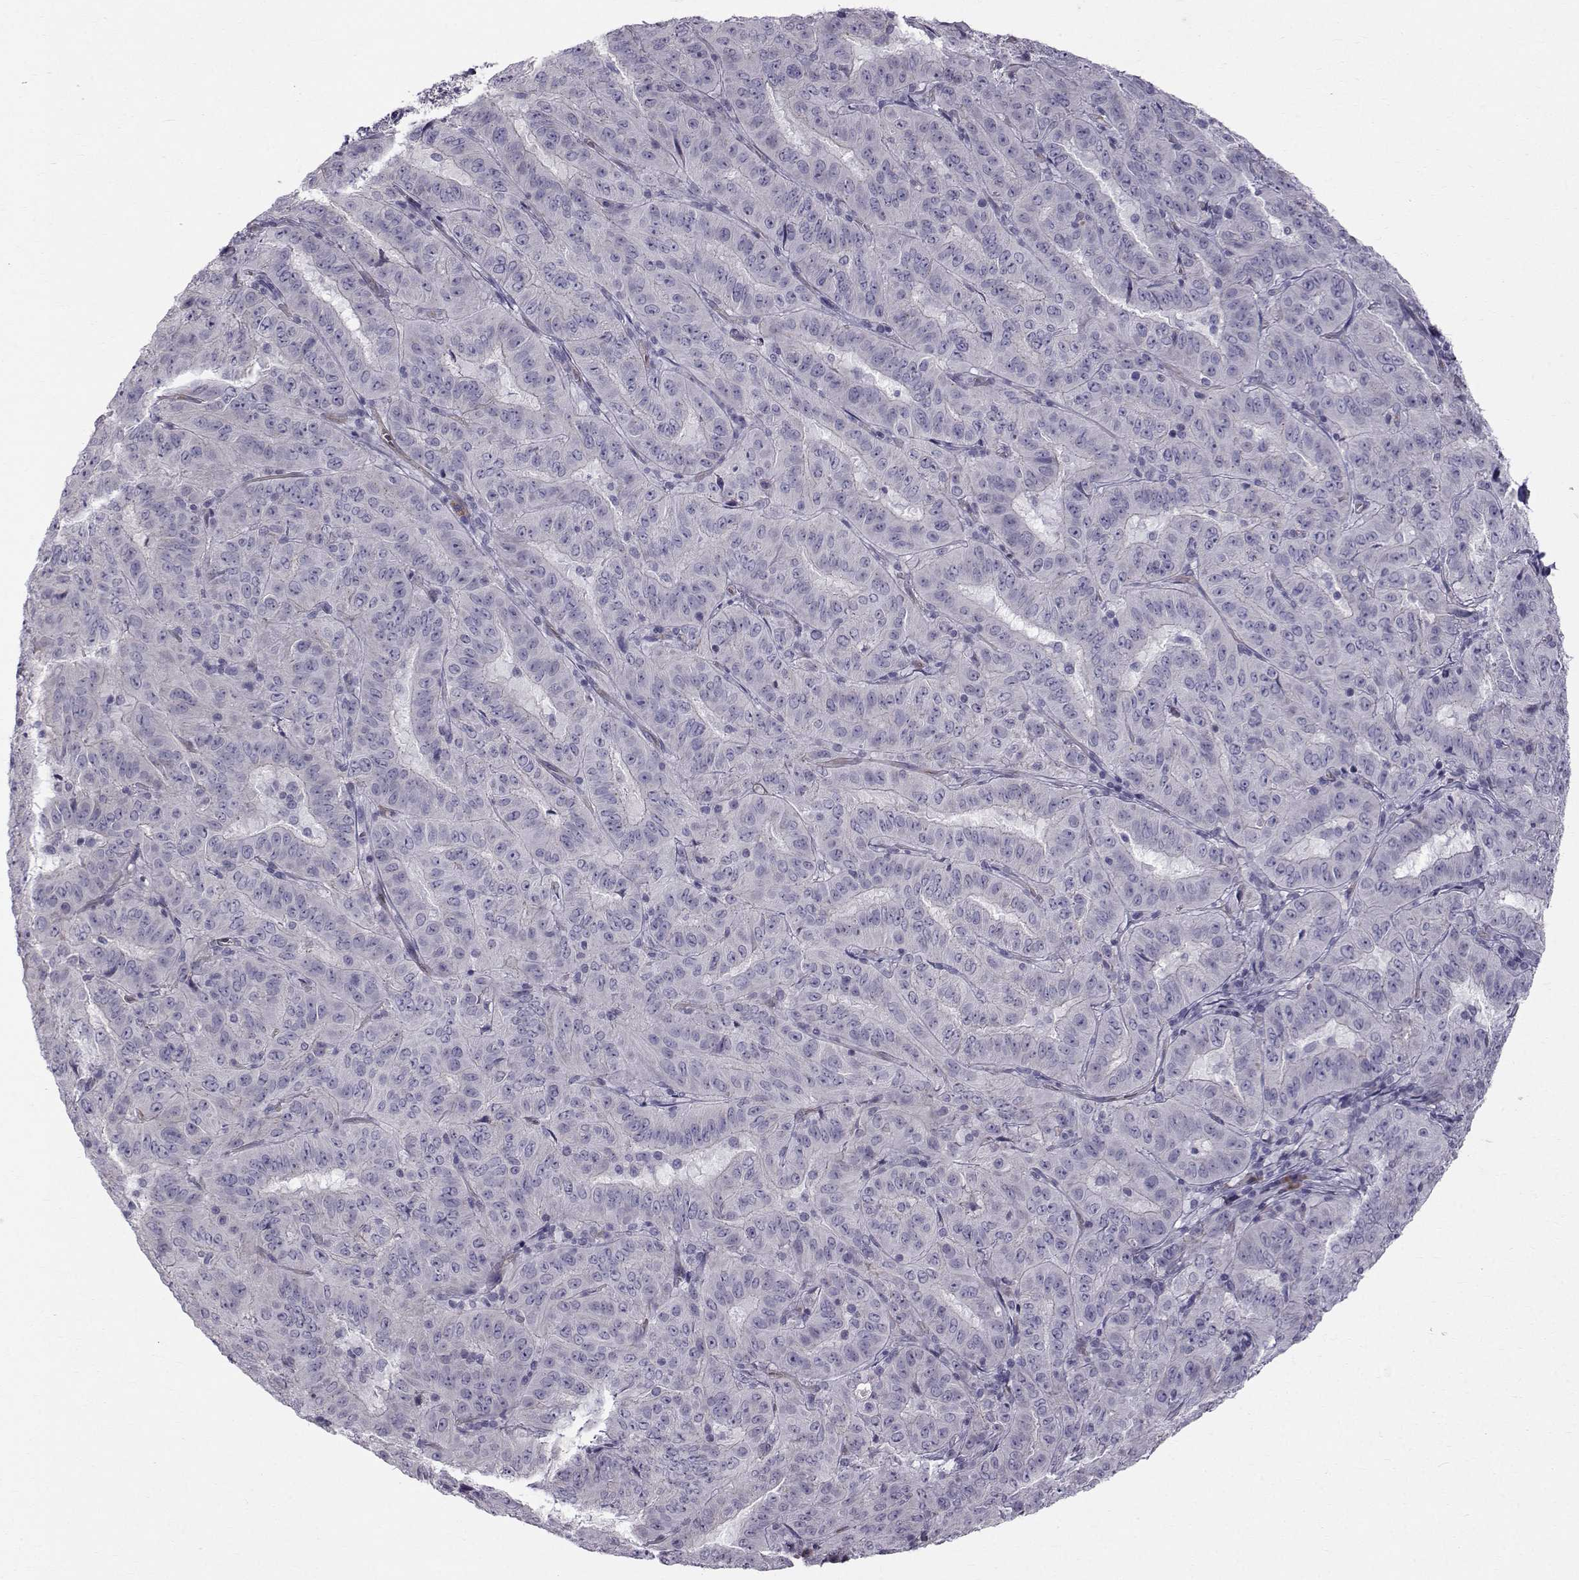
{"staining": {"intensity": "negative", "quantity": "none", "location": "none"}, "tissue": "pancreatic cancer", "cell_type": "Tumor cells", "image_type": "cancer", "snomed": [{"axis": "morphology", "description": "Adenocarcinoma, NOS"}, {"axis": "topography", "description": "Pancreas"}], "caption": "Immunohistochemistry of pancreatic cancer (adenocarcinoma) shows no staining in tumor cells.", "gene": "QPCT", "patient": {"sex": "male", "age": 63}}